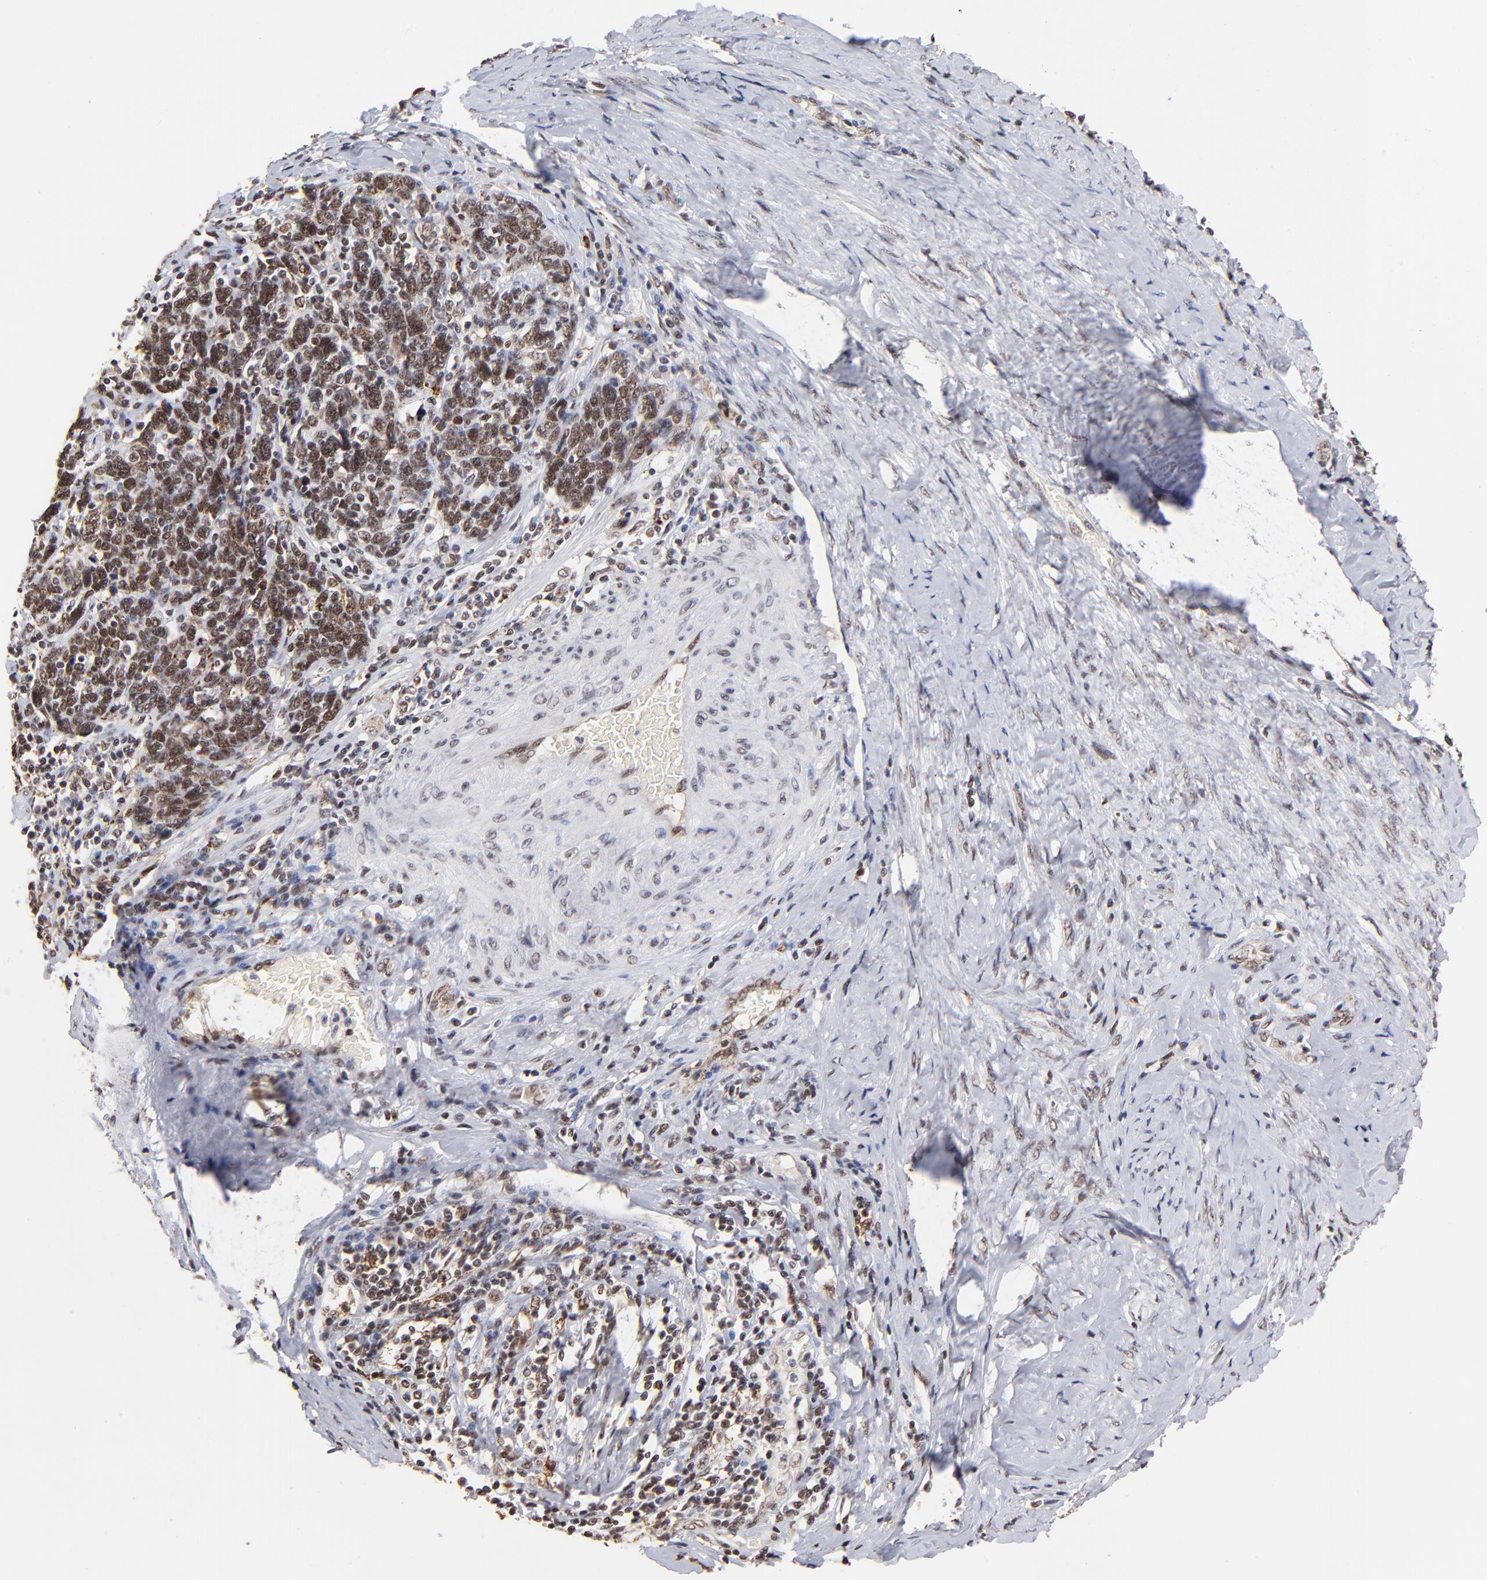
{"staining": {"intensity": "moderate", "quantity": "25%-75%", "location": "cytoplasmic/membranous,nuclear"}, "tissue": "cervical cancer", "cell_type": "Tumor cells", "image_type": "cancer", "snomed": [{"axis": "morphology", "description": "Squamous cell carcinoma, NOS"}, {"axis": "topography", "description": "Cervix"}], "caption": "Squamous cell carcinoma (cervical) stained with DAB (3,3'-diaminobenzidine) IHC demonstrates medium levels of moderate cytoplasmic/membranous and nuclear positivity in about 25%-75% of tumor cells.", "gene": "ZNF146", "patient": {"sex": "female", "age": 41}}